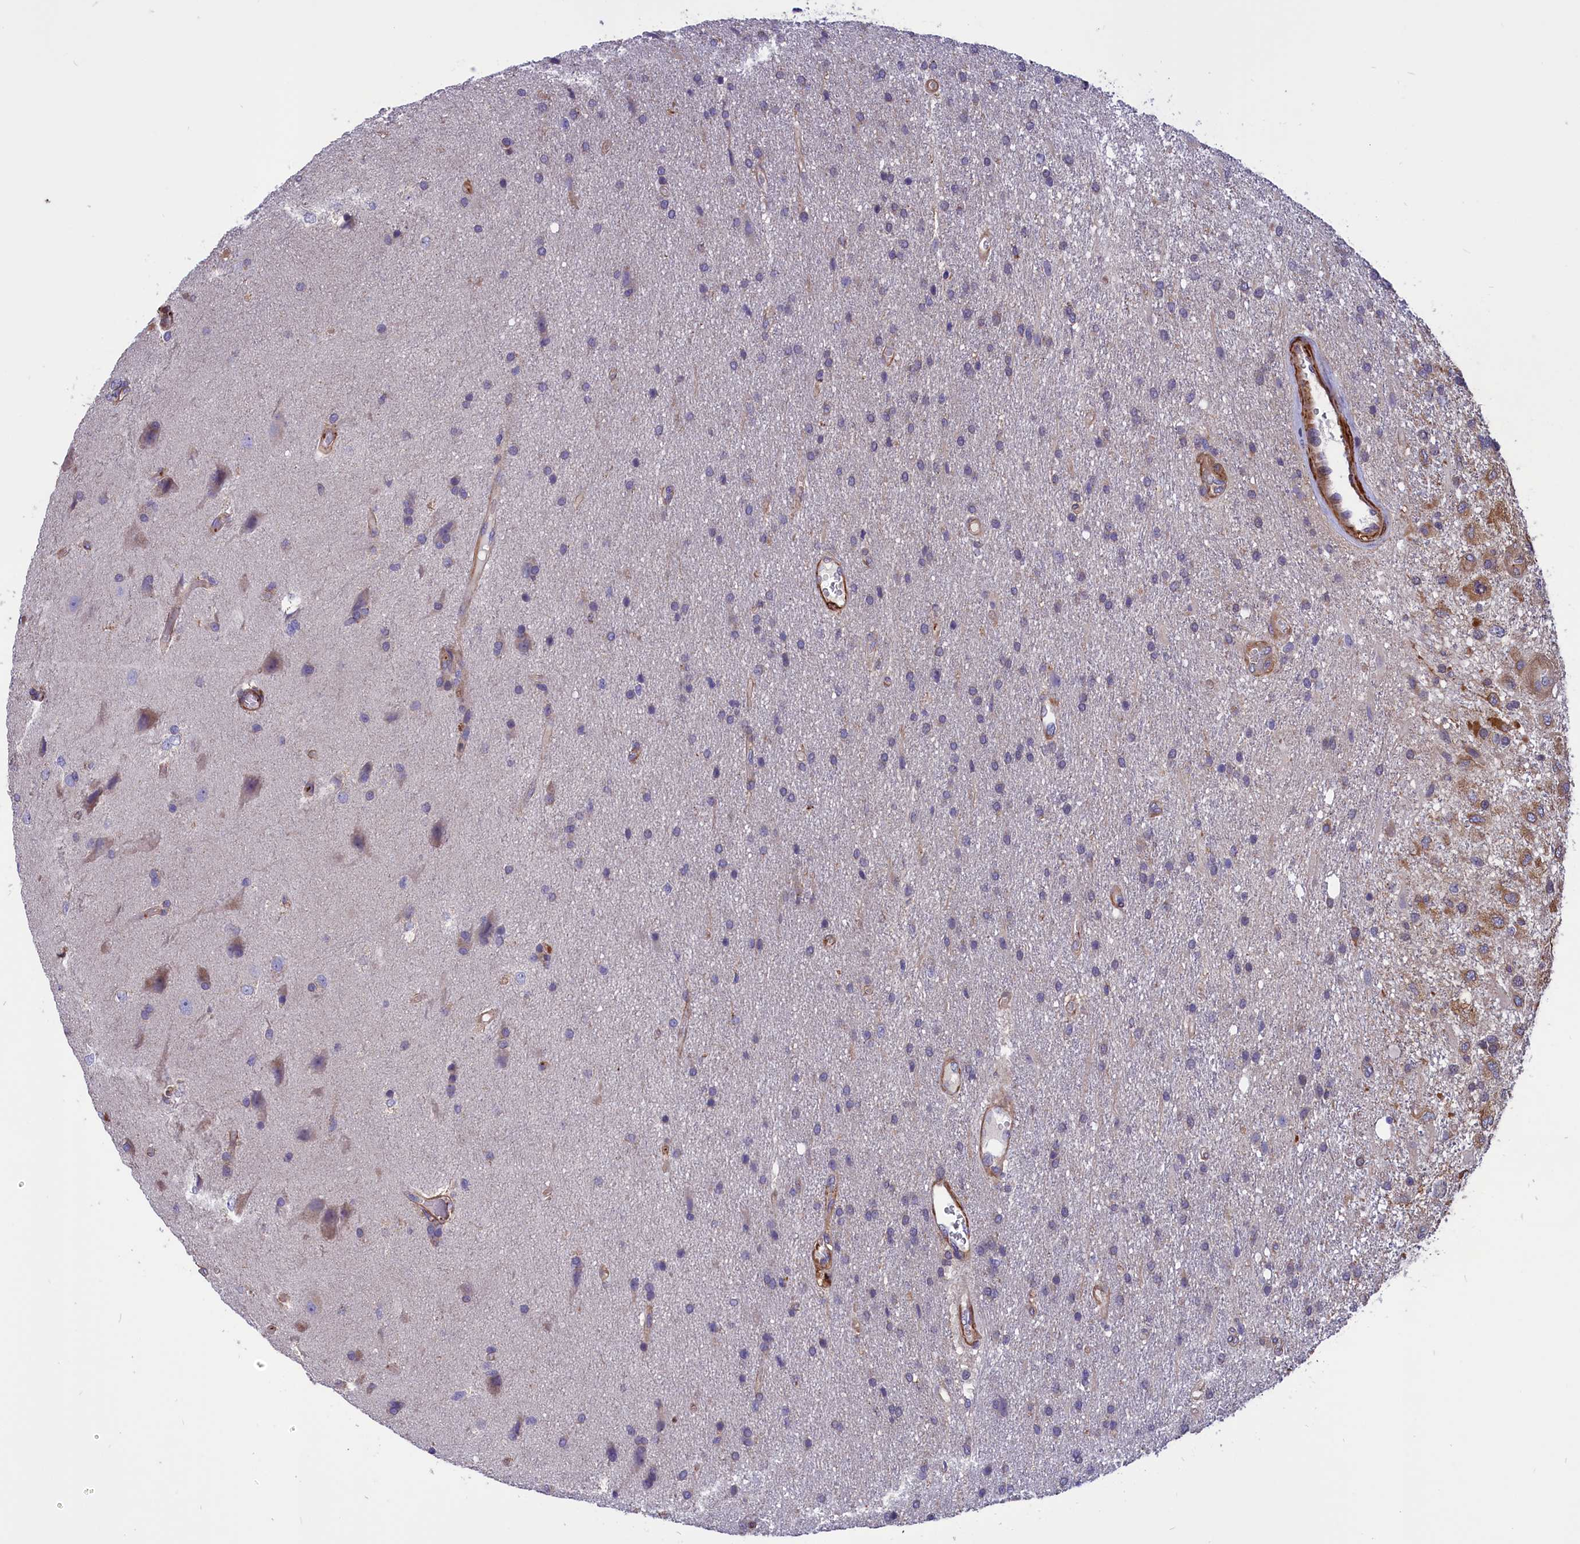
{"staining": {"intensity": "moderate", "quantity": "<25%", "location": "cytoplasmic/membranous"}, "tissue": "glioma", "cell_type": "Tumor cells", "image_type": "cancer", "snomed": [{"axis": "morphology", "description": "Glioma, malignant, Low grade"}, {"axis": "topography", "description": "Brain"}], "caption": "Immunohistochemical staining of human glioma exhibits moderate cytoplasmic/membranous protein staining in approximately <25% of tumor cells.", "gene": "AMDHD2", "patient": {"sex": "male", "age": 66}}